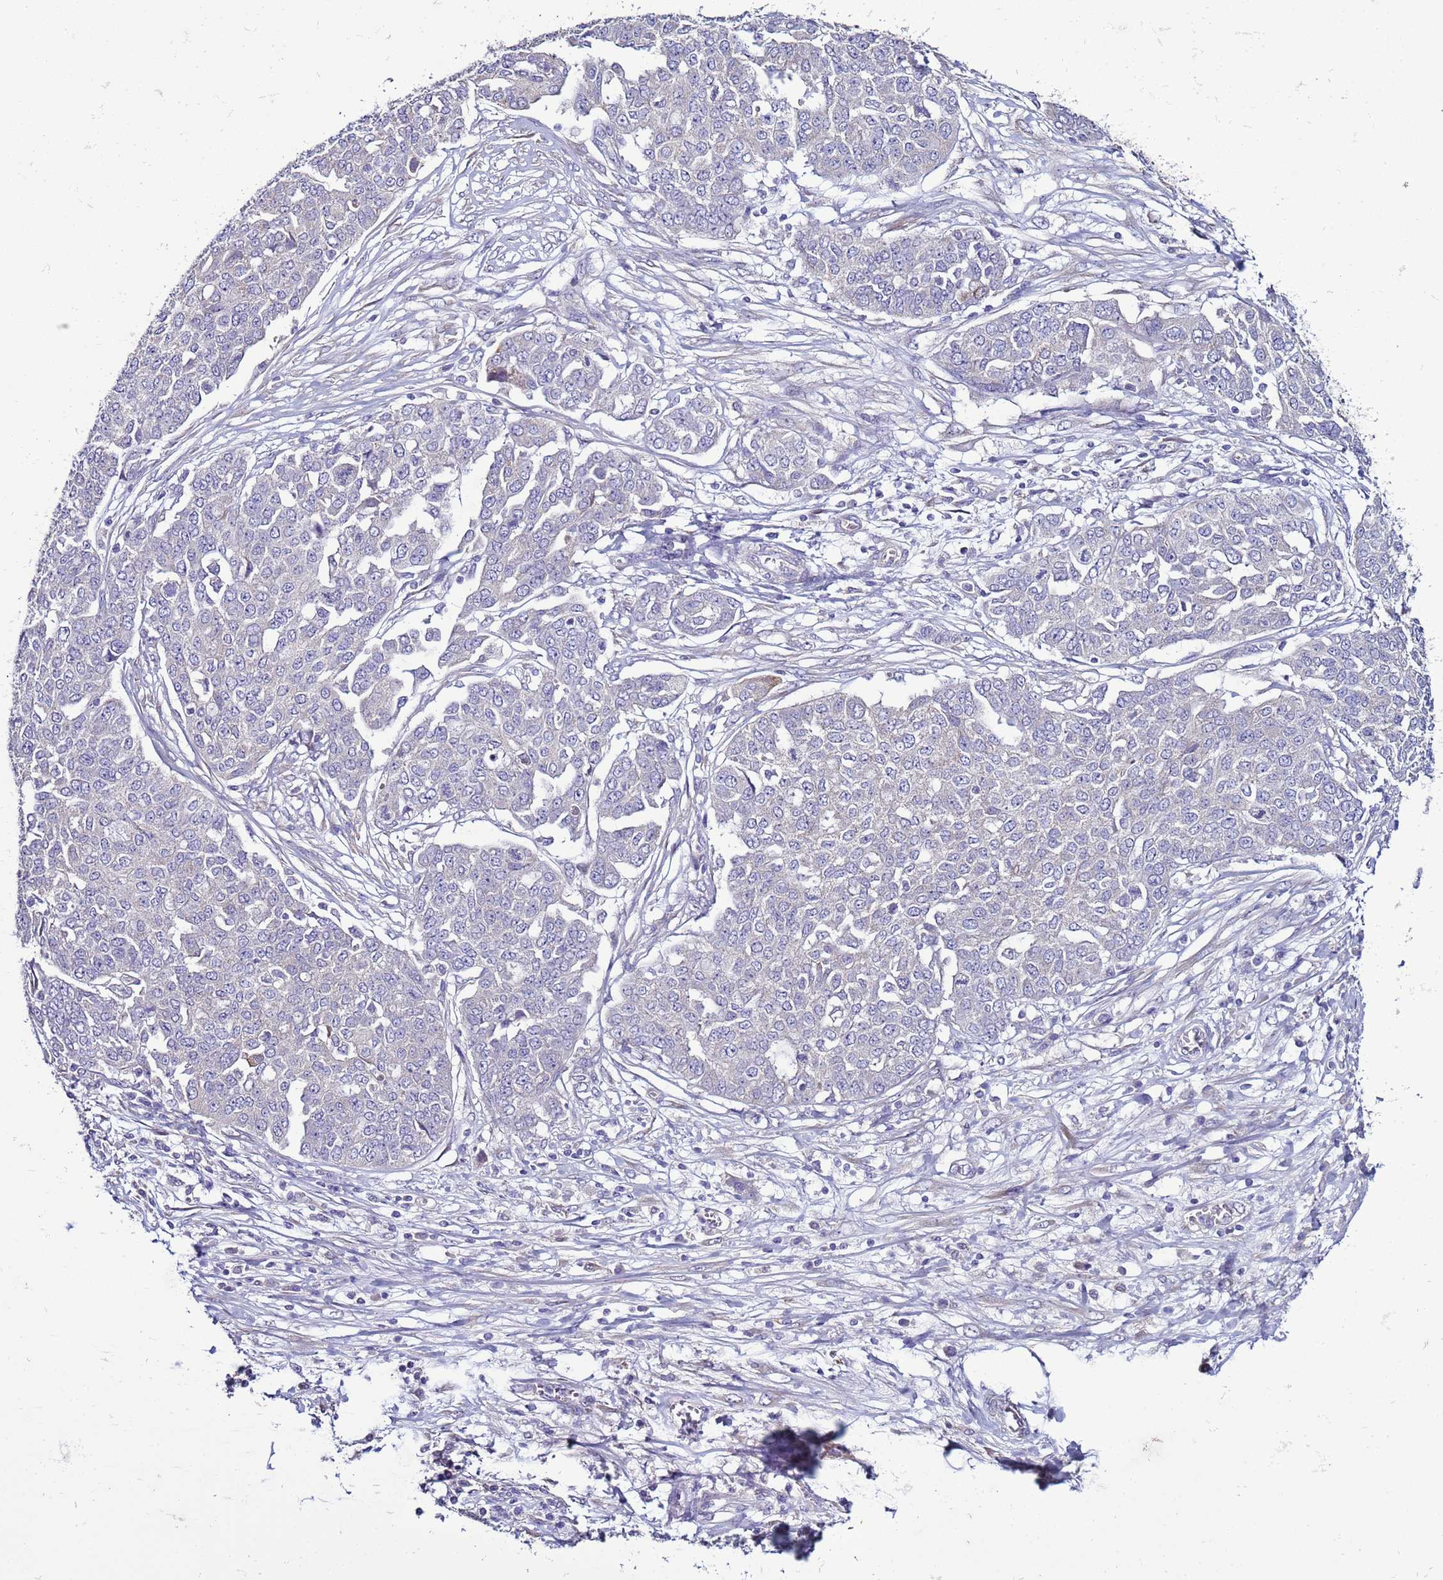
{"staining": {"intensity": "negative", "quantity": "none", "location": "none"}, "tissue": "ovarian cancer", "cell_type": "Tumor cells", "image_type": "cancer", "snomed": [{"axis": "morphology", "description": "Cystadenocarcinoma, serous, NOS"}, {"axis": "topography", "description": "Soft tissue"}, {"axis": "topography", "description": "Ovary"}], "caption": "Tumor cells are negative for protein expression in human serous cystadenocarcinoma (ovarian).", "gene": "RABL2B", "patient": {"sex": "female", "age": 57}}